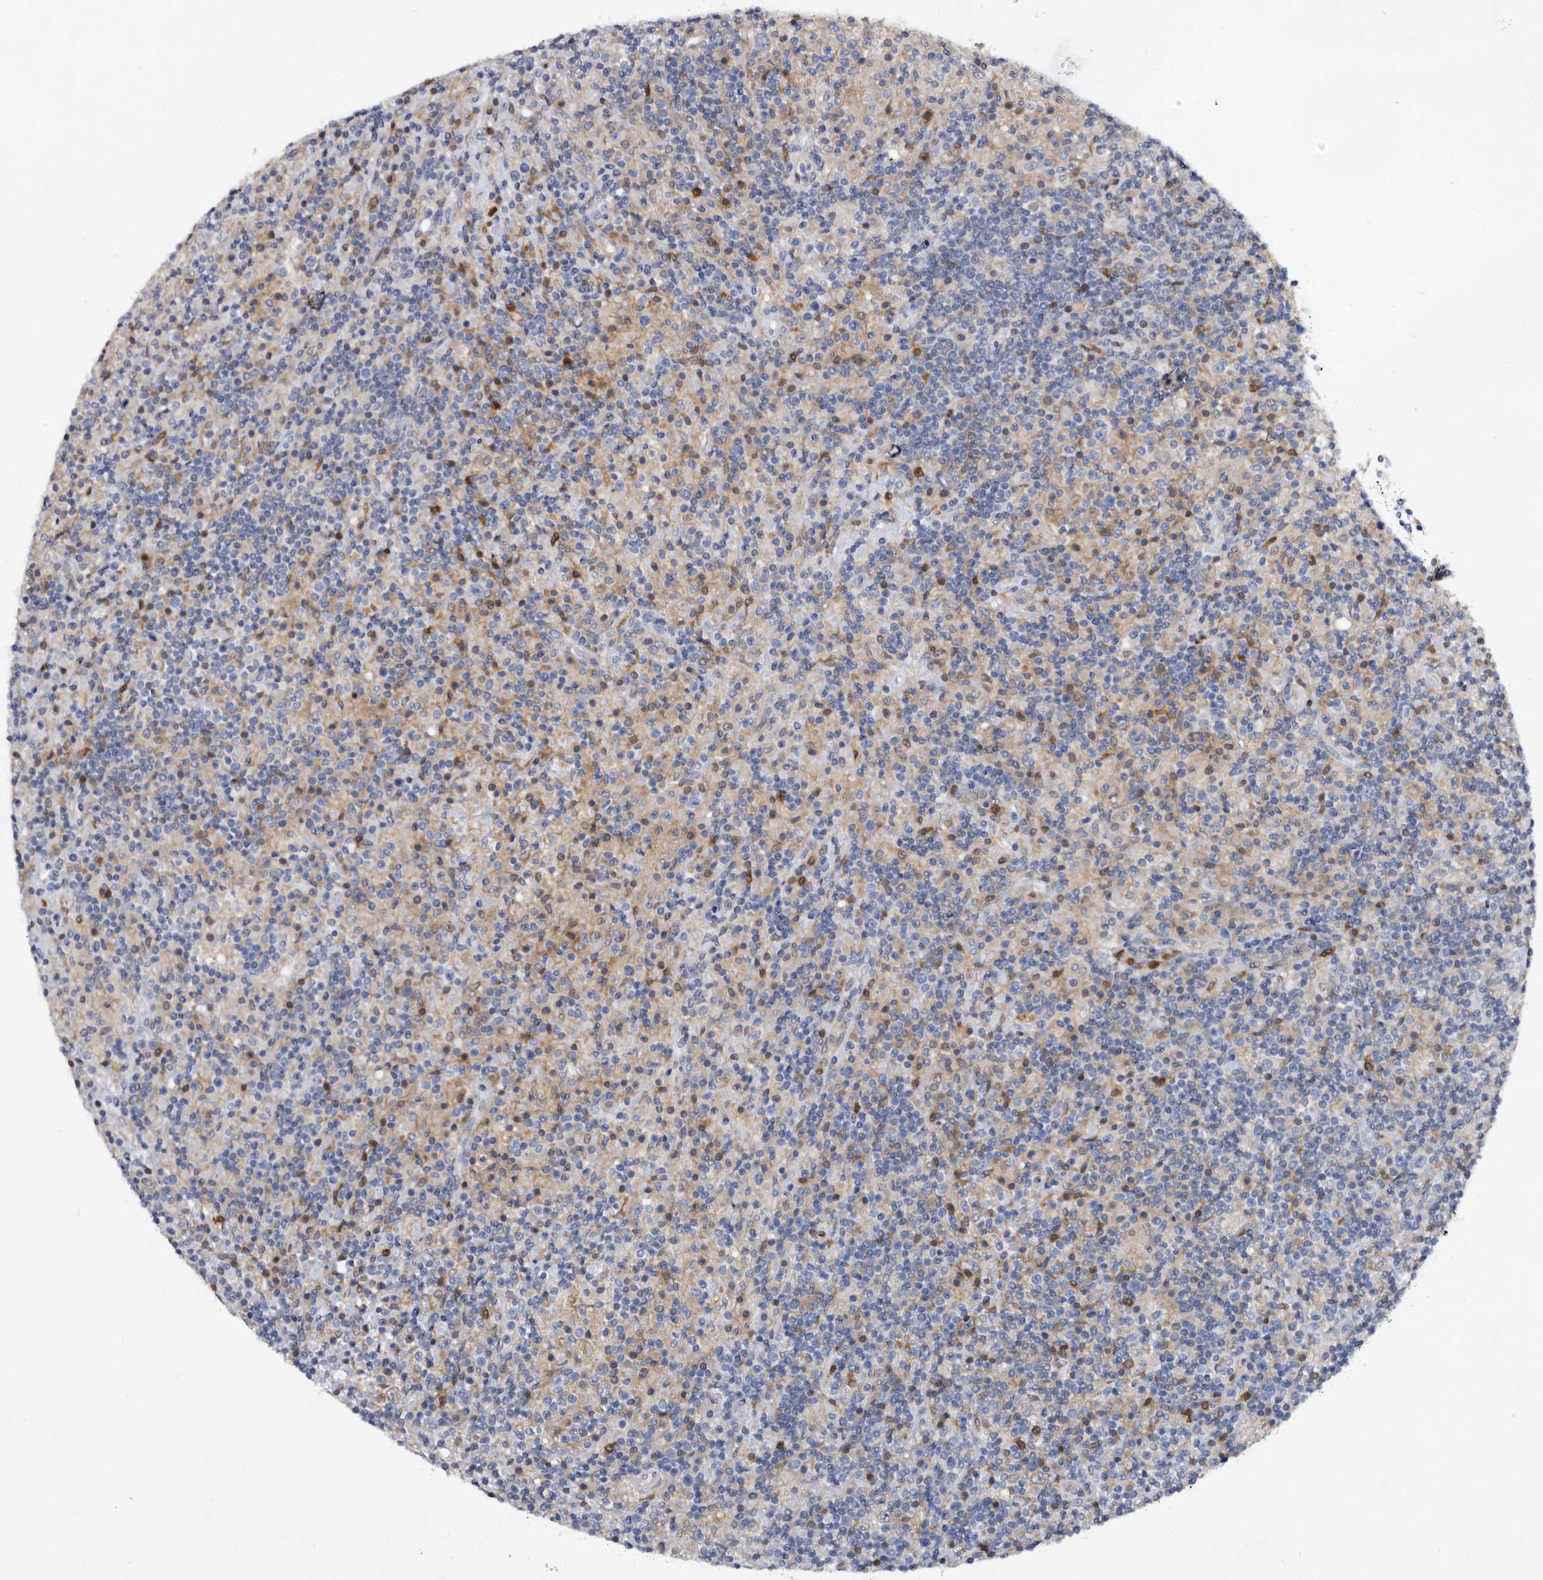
{"staining": {"intensity": "negative", "quantity": "none", "location": "none"}, "tissue": "lymphoma", "cell_type": "Tumor cells", "image_type": "cancer", "snomed": [{"axis": "morphology", "description": "Hodgkin's disease, NOS"}, {"axis": "topography", "description": "Lymph node"}], "caption": "Immunohistochemistry micrograph of neoplastic tissue: human lymphoma stained with DAB (3,3'-diaminobenzidine) shows no significant protein expression in tumor cells.", "gene": "SERPINB8", "patient": {"sex": "male", "age": 70}}